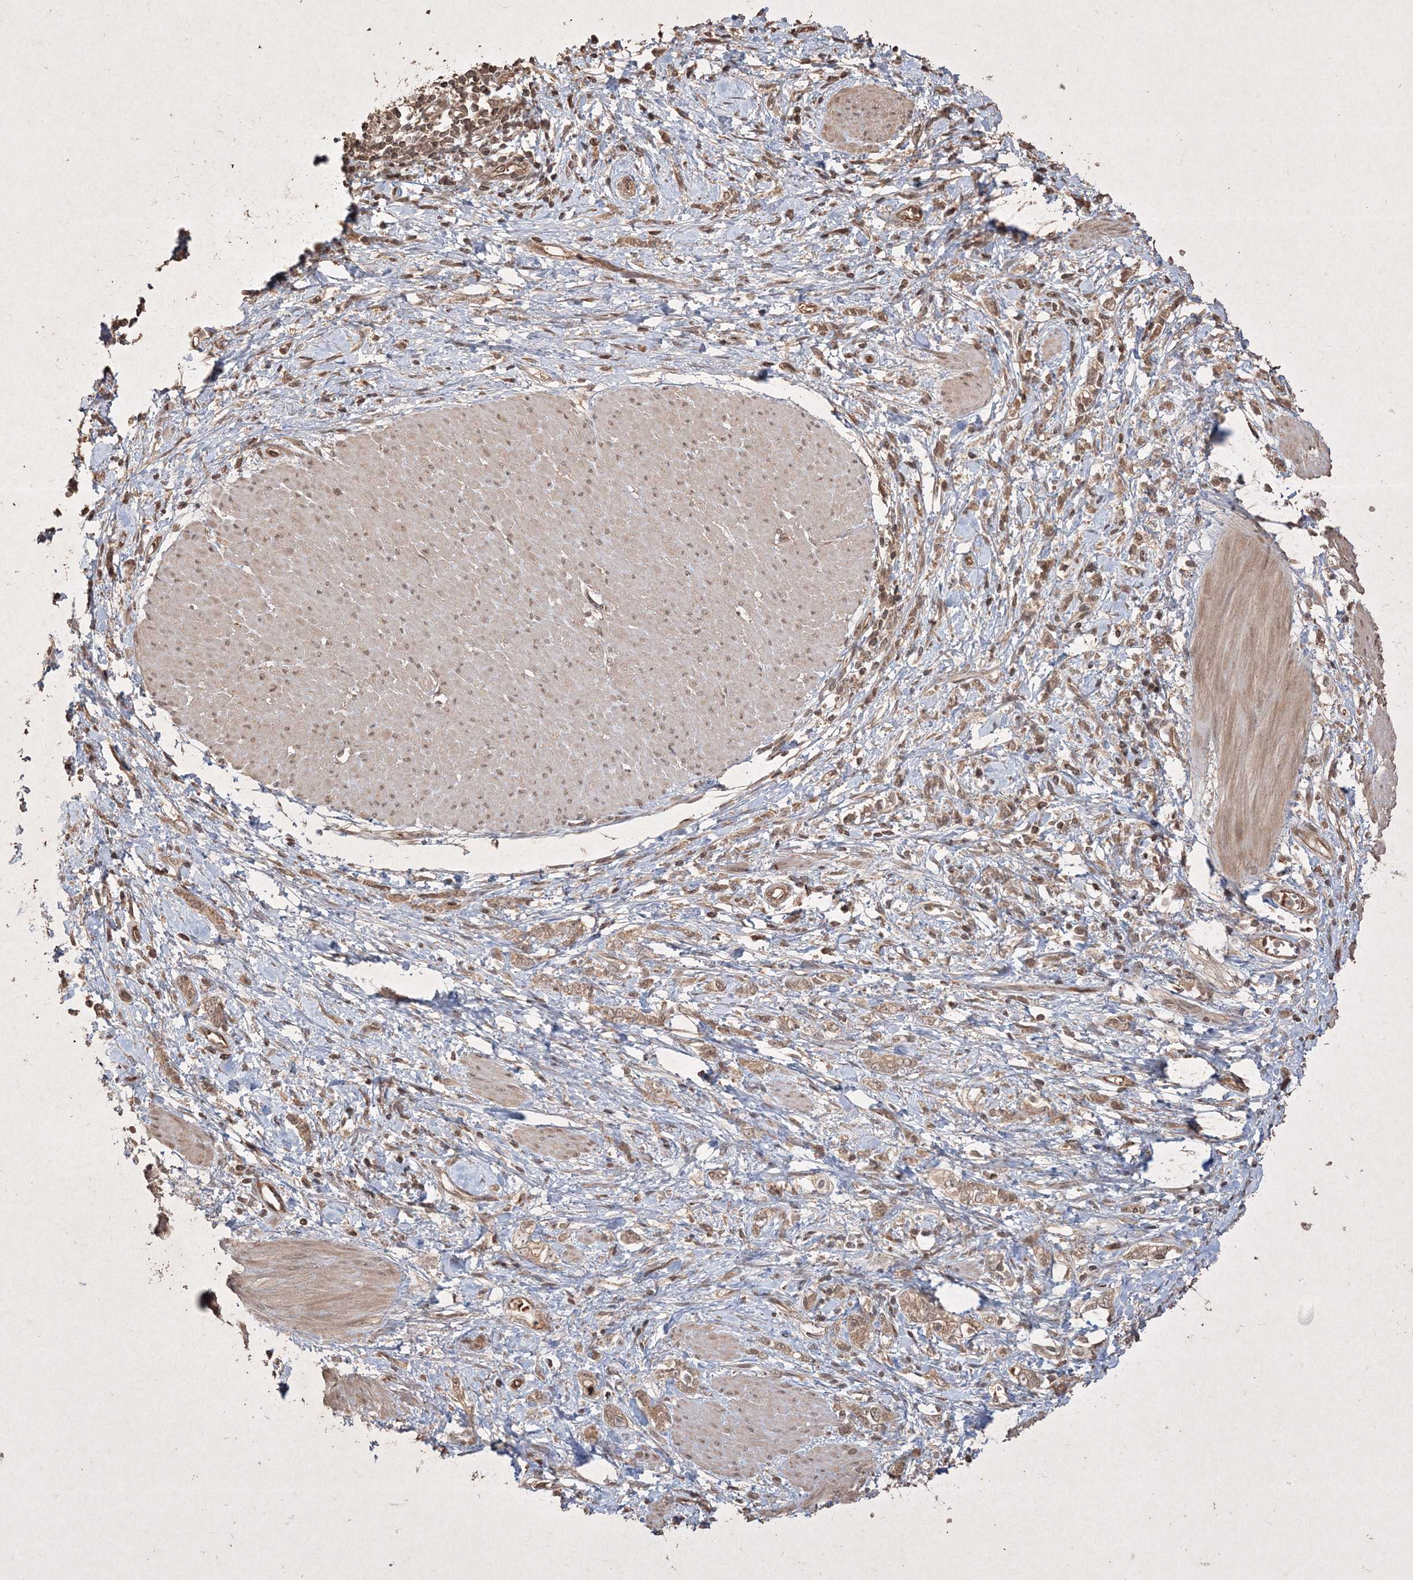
{"staining": {"intensity": "moderate", "quantity": ">75%", "location": "cytoplasmic/membranous"}, "tissue": "stomach cancer", "cell_type": "Tumor cells", "image_type": "cancer", "snomed": [{"axis": "morphology", "description": "Adenocarcinoma, NOS"}, {"axis": "topography", "description": "Stomach"}], "caption": "This photomicrograph shows IHC staining of stomach cancer, with medium moderate cytoplasmic/membranous staining in about >75% of tumor cells.", "gene": "PELI3", "patient": {"sex": "female", "age": 76}}